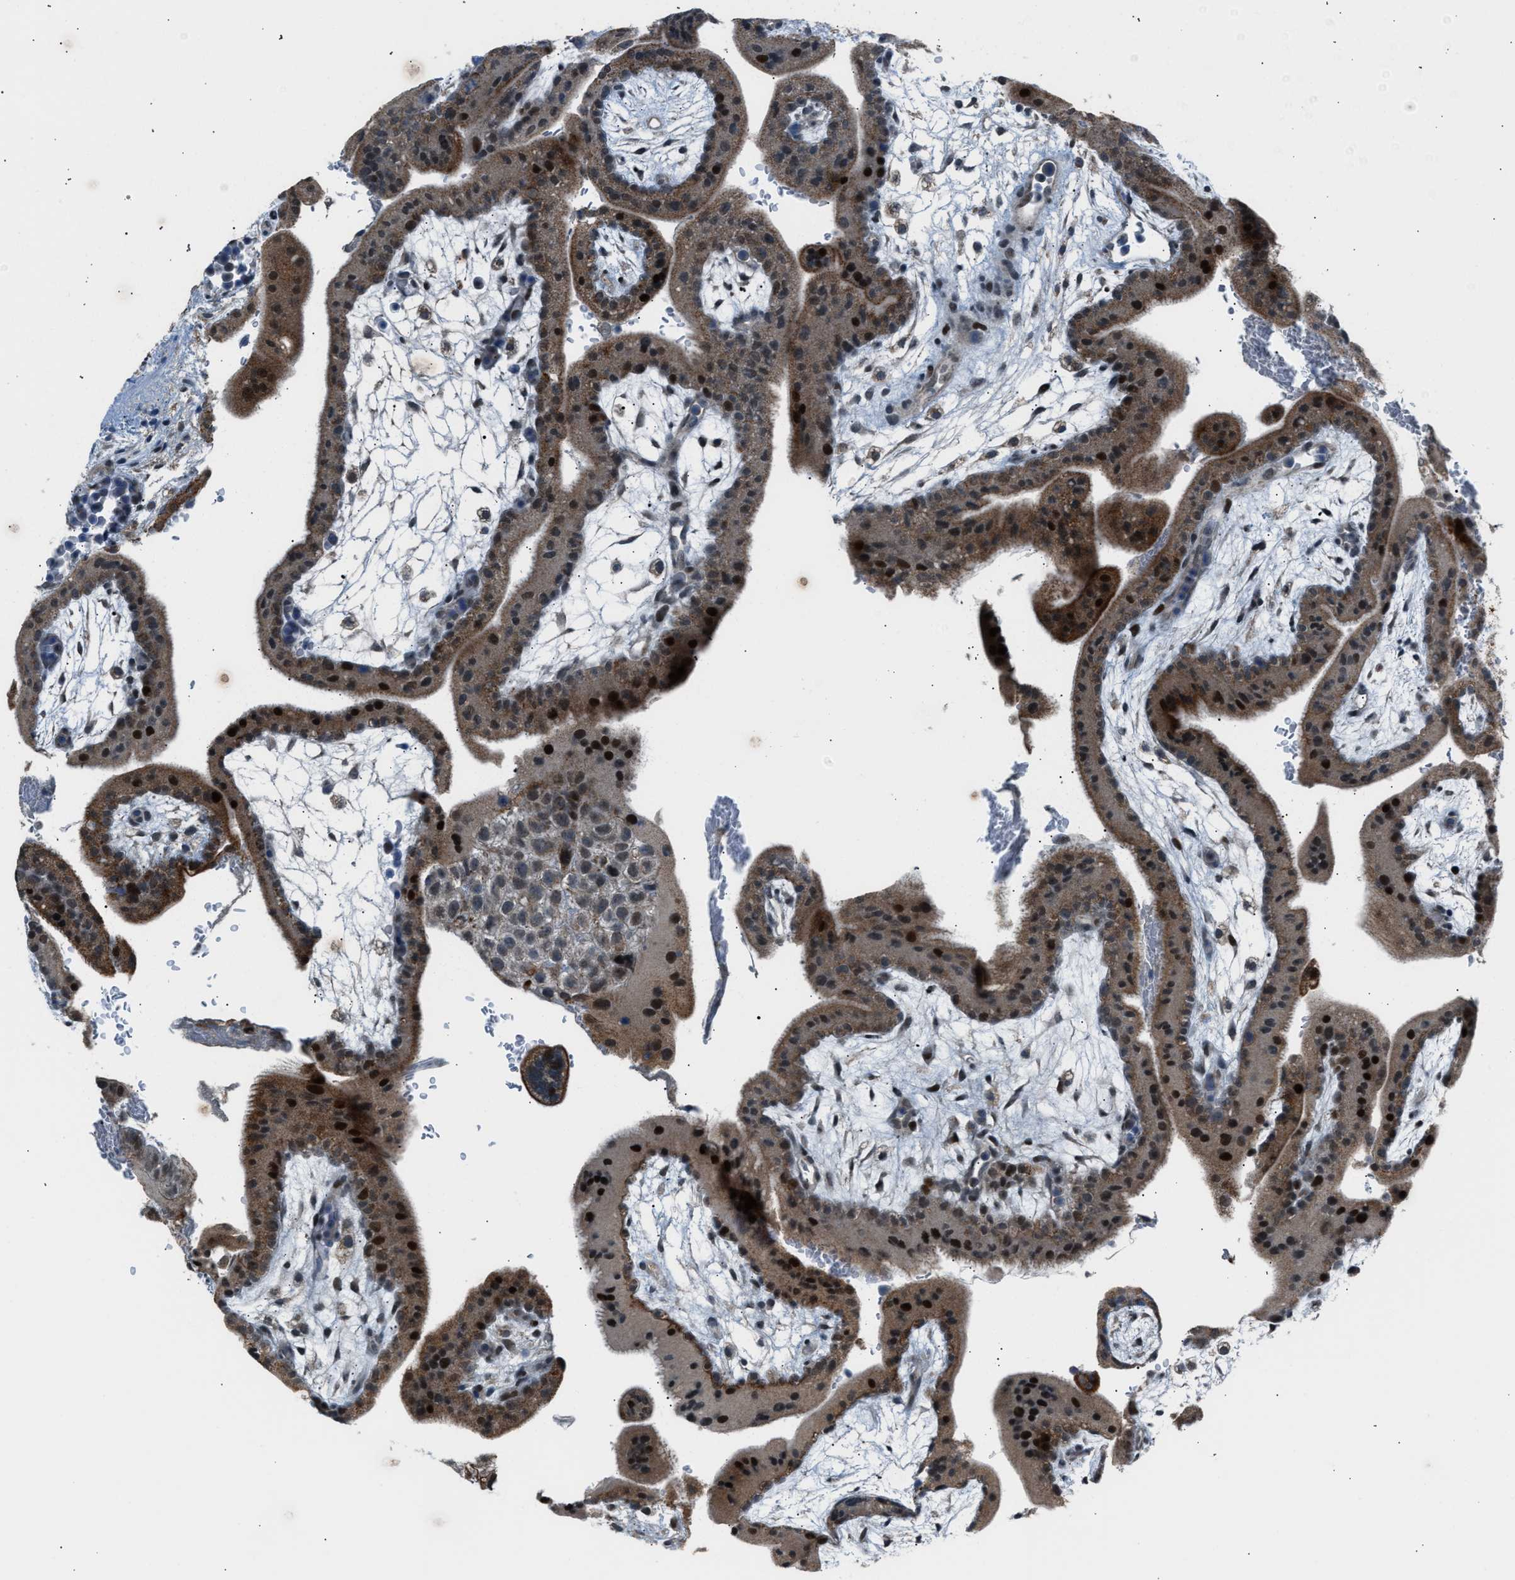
{"staining": {"intensity": "strong", "quantity": ">75%", "location": "cytoplasmic/membranous"}, "tissue": "placenta", "cell_type": "Decidual cells", "image_type": "normal", "snomed": [{"axis": "morphology", "description": "Normal tissue, NOS"}, {"axis": "topography", "description": "Placenta"}], "caption": "Immunohistochemical staining of unremarkable human placenta exhibits strong cytoplasmic/membranous protein staining in approximately >75% of decidual cells.", "gene": "VPS41", "patient": {"sex": "female", "age": 35}}